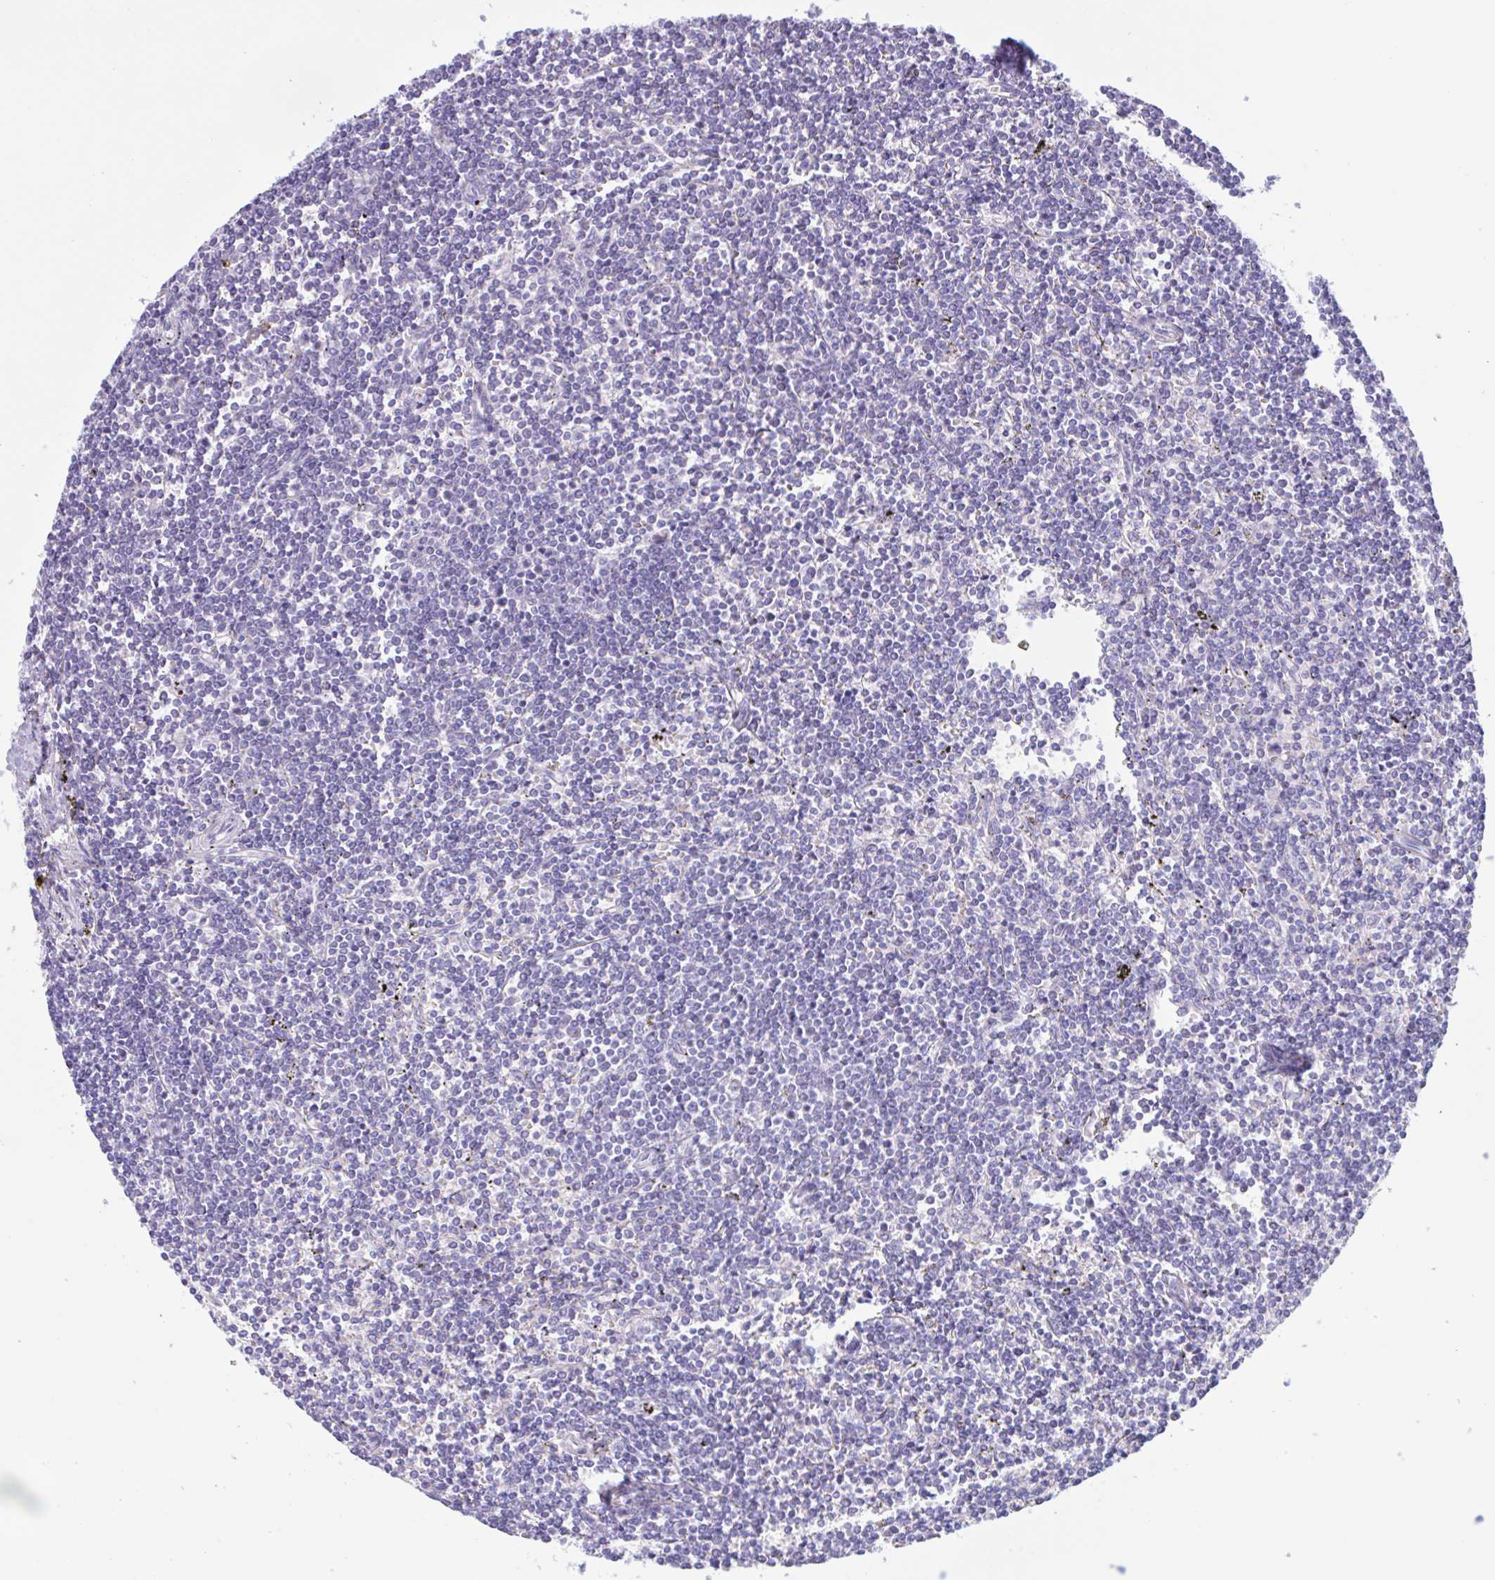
{"staining": {"intensity": "negative", "quantity": "none", "location": "none"}, "tissue": "lymphoma", "cell_type": "Tumor cells", "image_type": "cancer", "snomed": [{"axis": "morphology", "description": "Malignant lymphoma, non-Hodgkin's type, Low grade"}, {"axis": "topography", "description": "Spleen"}], "caption": "DAB immunohistochemical staining of lymphoma demonstrates no significant expression in tumor cells.", "gene": "MRGPRG", "patient": {"sex": "male", "age": 78}}